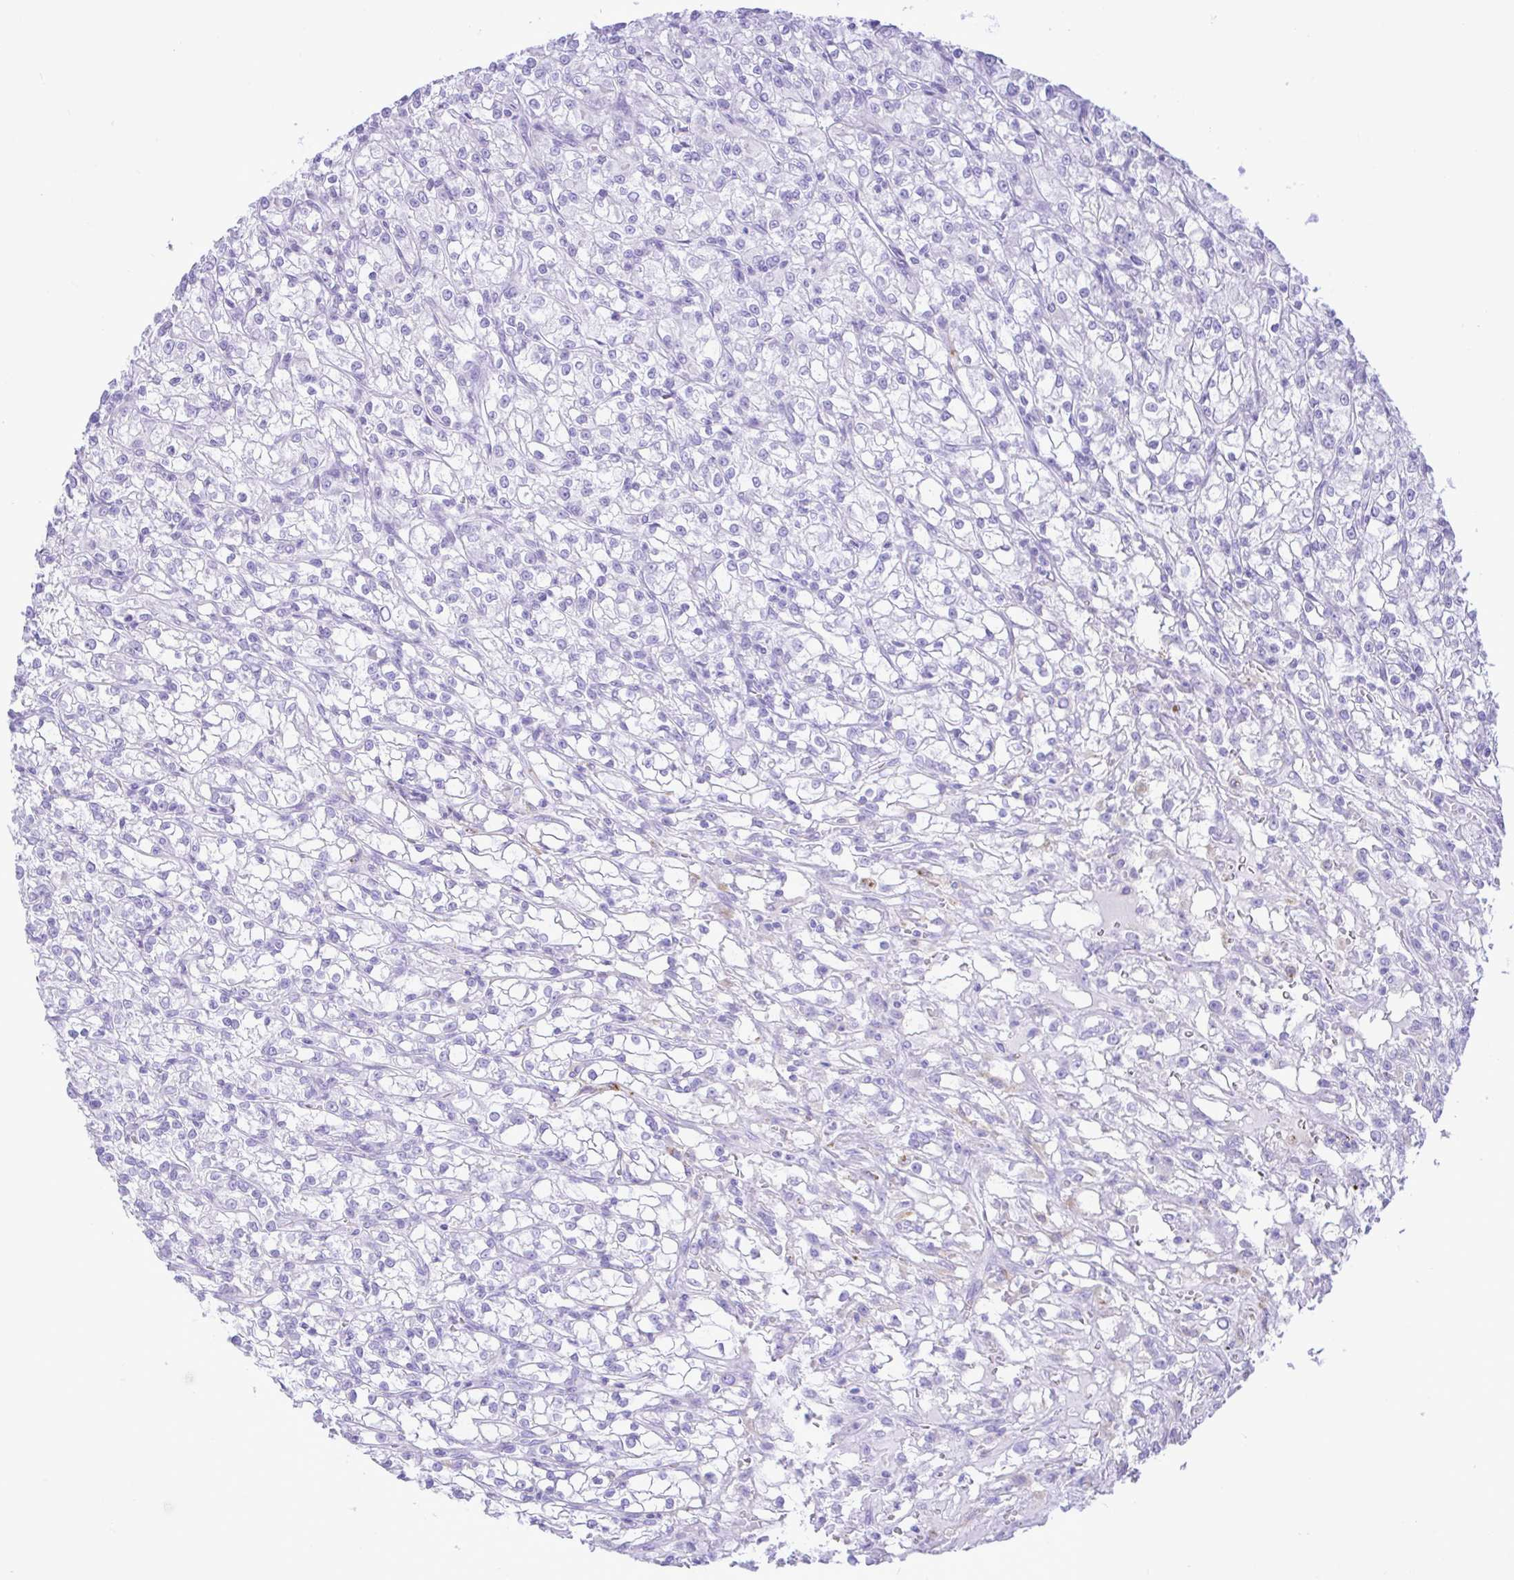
{"staining": {"intensity": "negative", "quantity": "none", "location": "none"}, "tissue": "renal cancer", "cell_type": "Tumor cells", "image_type": "cancer", "snomed": [{"axis": "morphology", "description": "Adenocarcinoma, NOS"}, {"axis": "topography", "description": "Kidney"}], "caption": "This is a histopathology image of immunohistochemistry staining of adenocarcinoma (renal), which shows no positivity in tumor cells.", "gene": "ZNF101", "patient": {"sex": "female", "age": 59}}